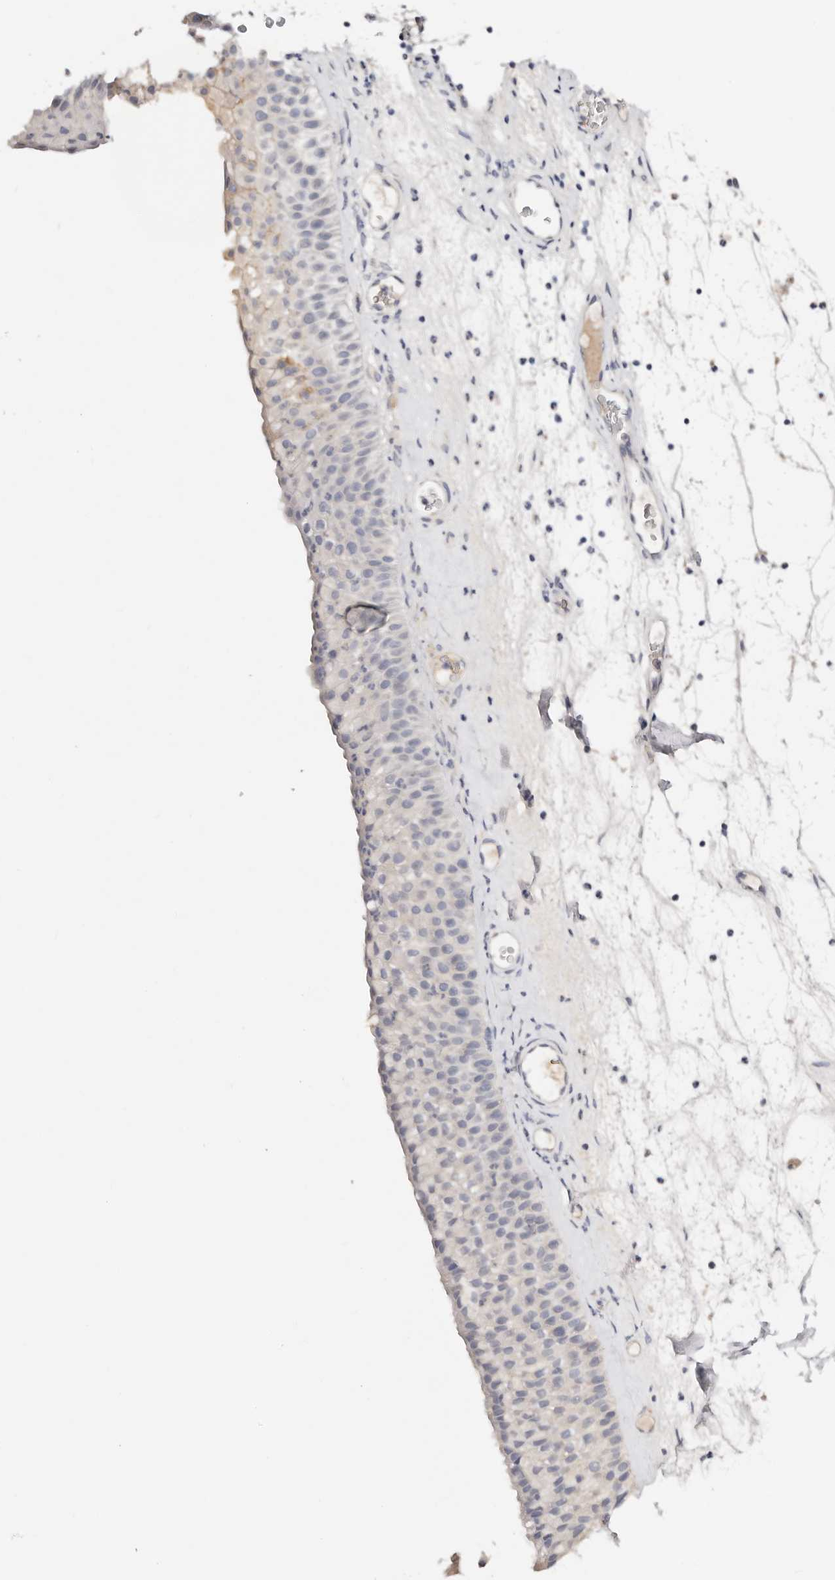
{"staining": {"intensity": "weak", "quantity": "<25%", "location": "cytoplasmic/membranous"}, "tissue": "nasopharynx", "cell_type": "Respiratory epithelial cells", "image_type": "normal", "snomed": [{"axis": "morphology", "description": "Normal tissue, NOS"}, {"axis": "topography", "description": "Nasopharynx"}], "caption": "Image shows no significant protein positivity in respiratory epithelial cells of benign nasopharynx.", "gene": "DNASE1", "patient": {"sex": "male", "age": 64}}